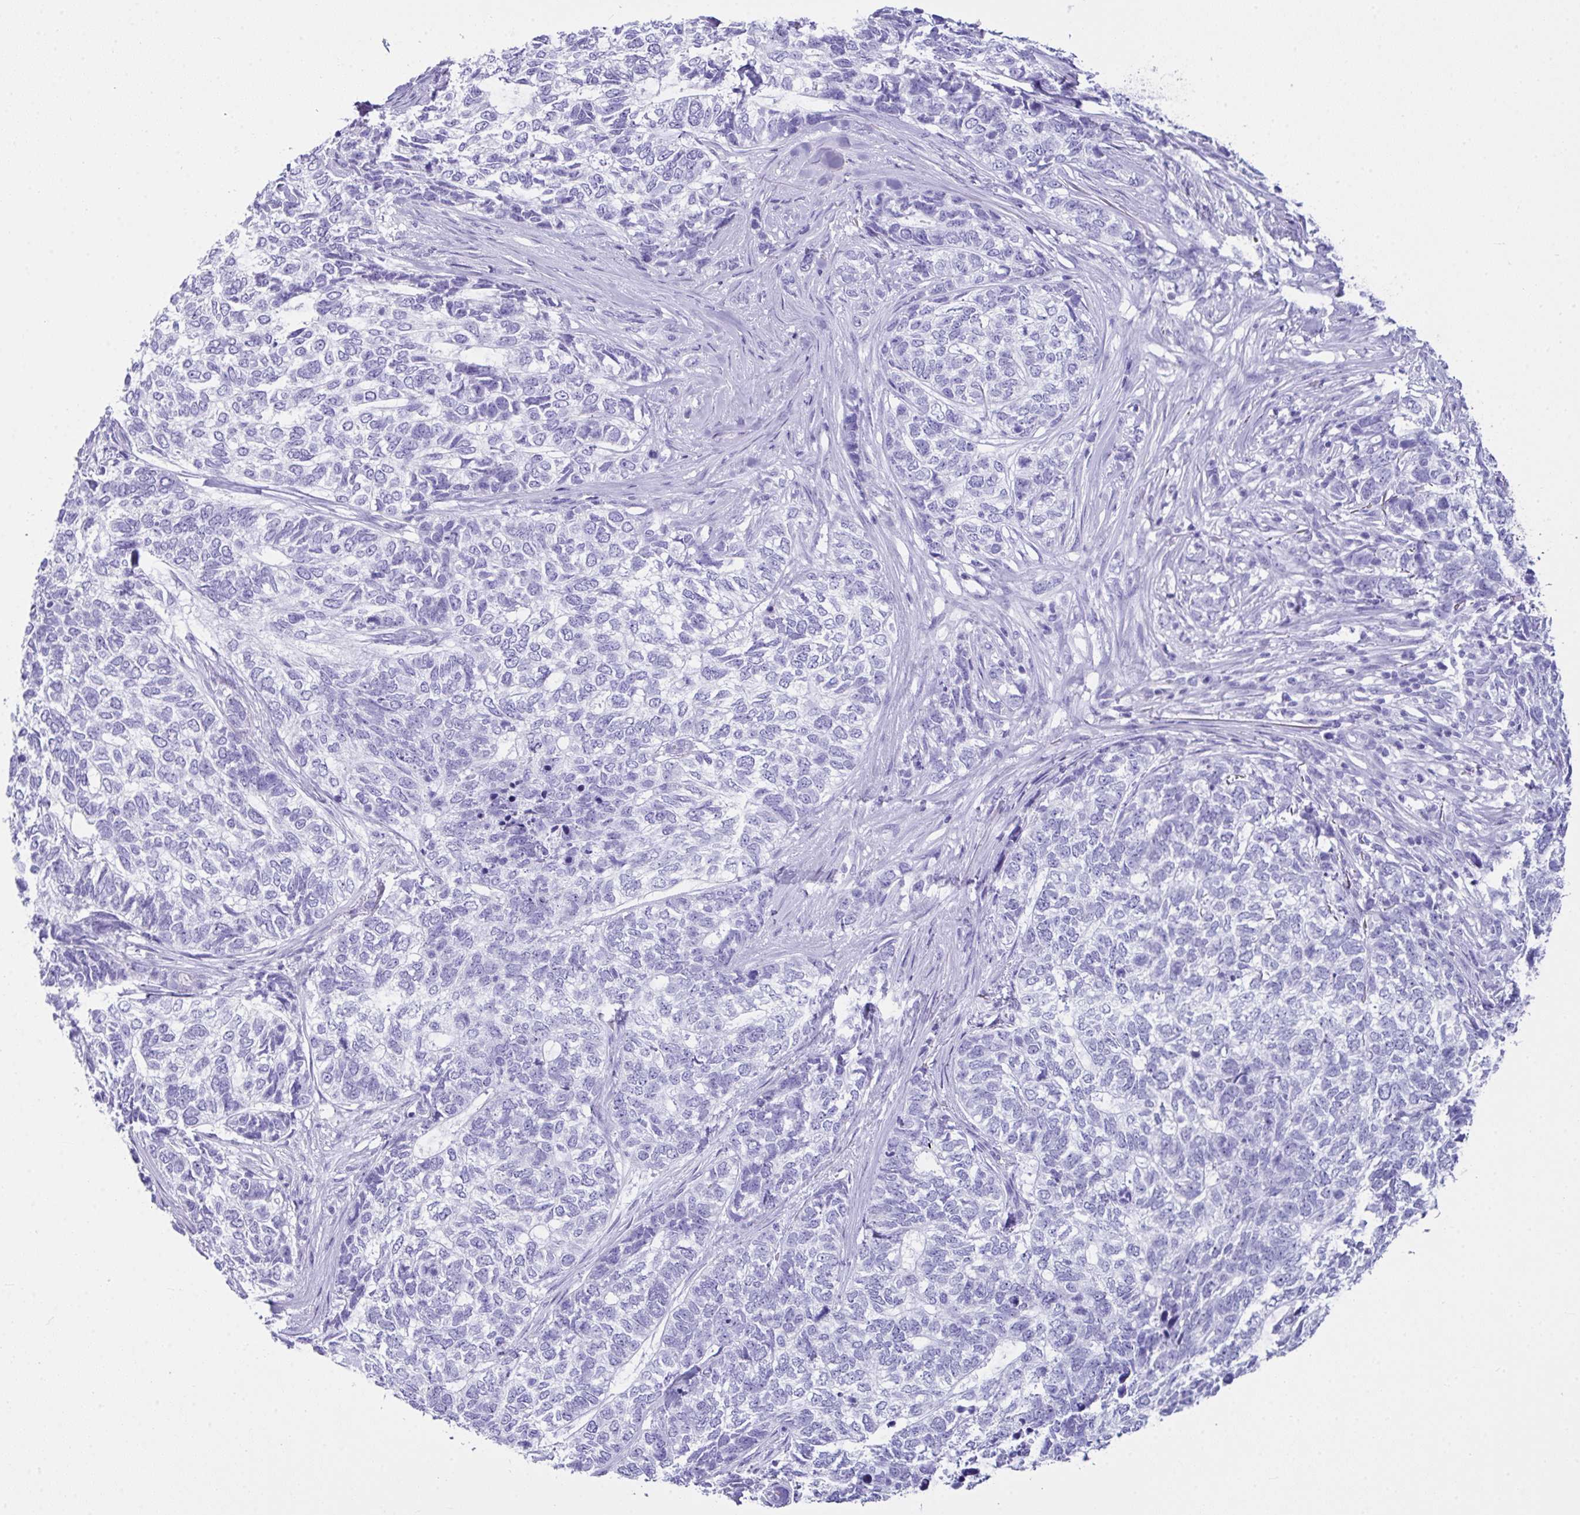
{"staining": {"intensity": "negative", "quantity": "none", "location": "none"}, "tissue": "skin cancer", "cell_type": "Tumor cells", "image_type": "cancer", "snomed": [{"axis": "morphology", "description": "Basal cell carcinoma"}, {"axis": "topography", "description": "Skin"}], "caption": "Immunohistochemistry of skin basal cell carcinoma displays no positivity in tumor cells.", "gene": "LGALS4", "patient": {"sex": "female", "age": 65}}